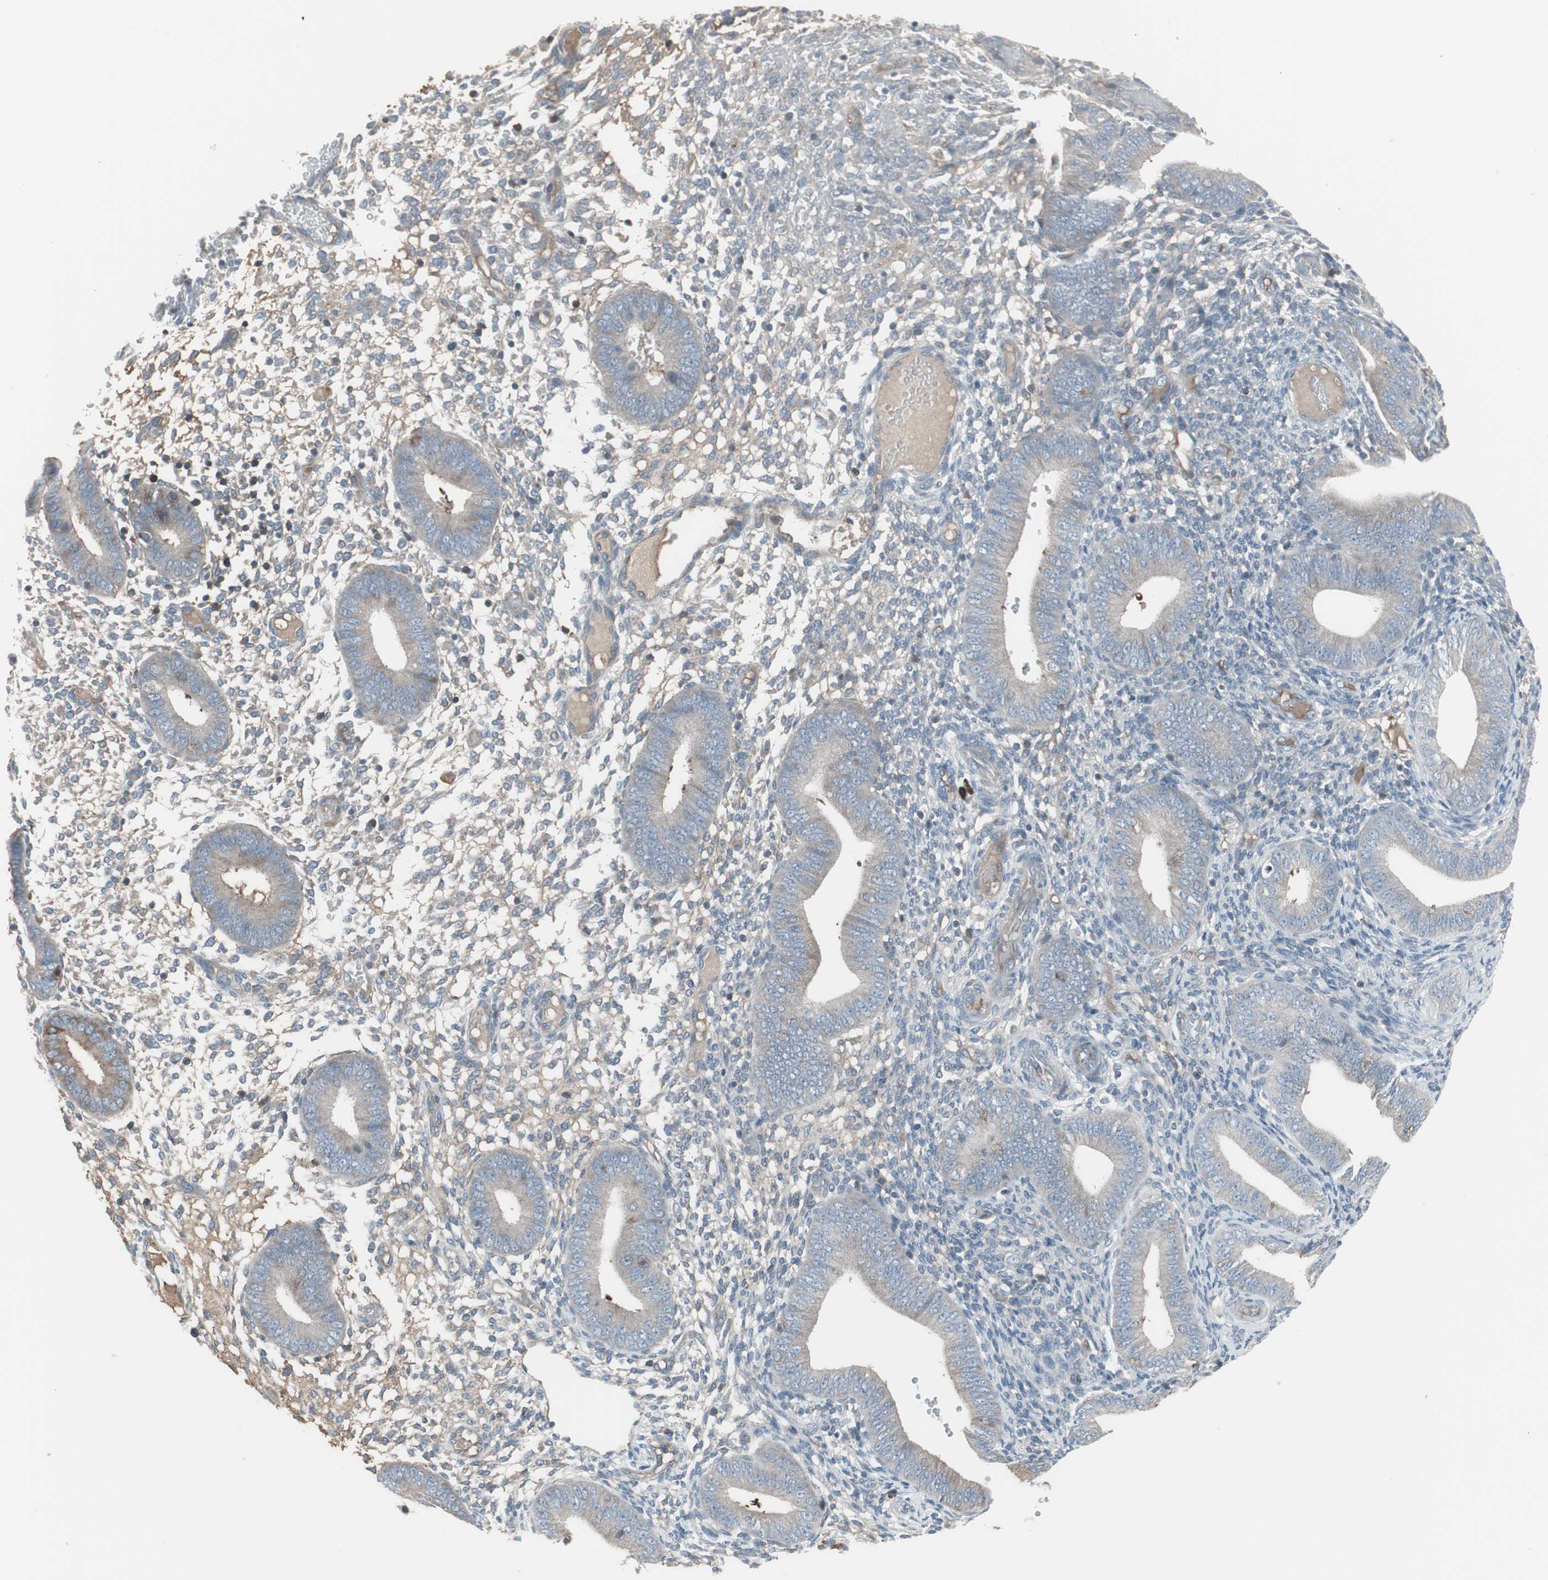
{"staining": {"intensity": "weak", "quantity": "25%-75%", "location": "cytoplasmic/membranous"}, "tissue": "endometrium", "cell_type": "Cells in endometrial stroma", "image_type": "normal", "snomed": [{"axis": "morphology", "description": "Normal tissue, NOS"}, {"axis": "topography", "description": "Endometrium"}], "caption": "Protein staining by immunohistochemistry displays weak cytoplasmic/membranous staining in about 25%-75% of cells in endometrial stroma in benign endometrium. (IHC, brightfield microscopy, high magnification).", "gene": "ZSCAN32", "patient": {"sex": "female", "age": 42}}